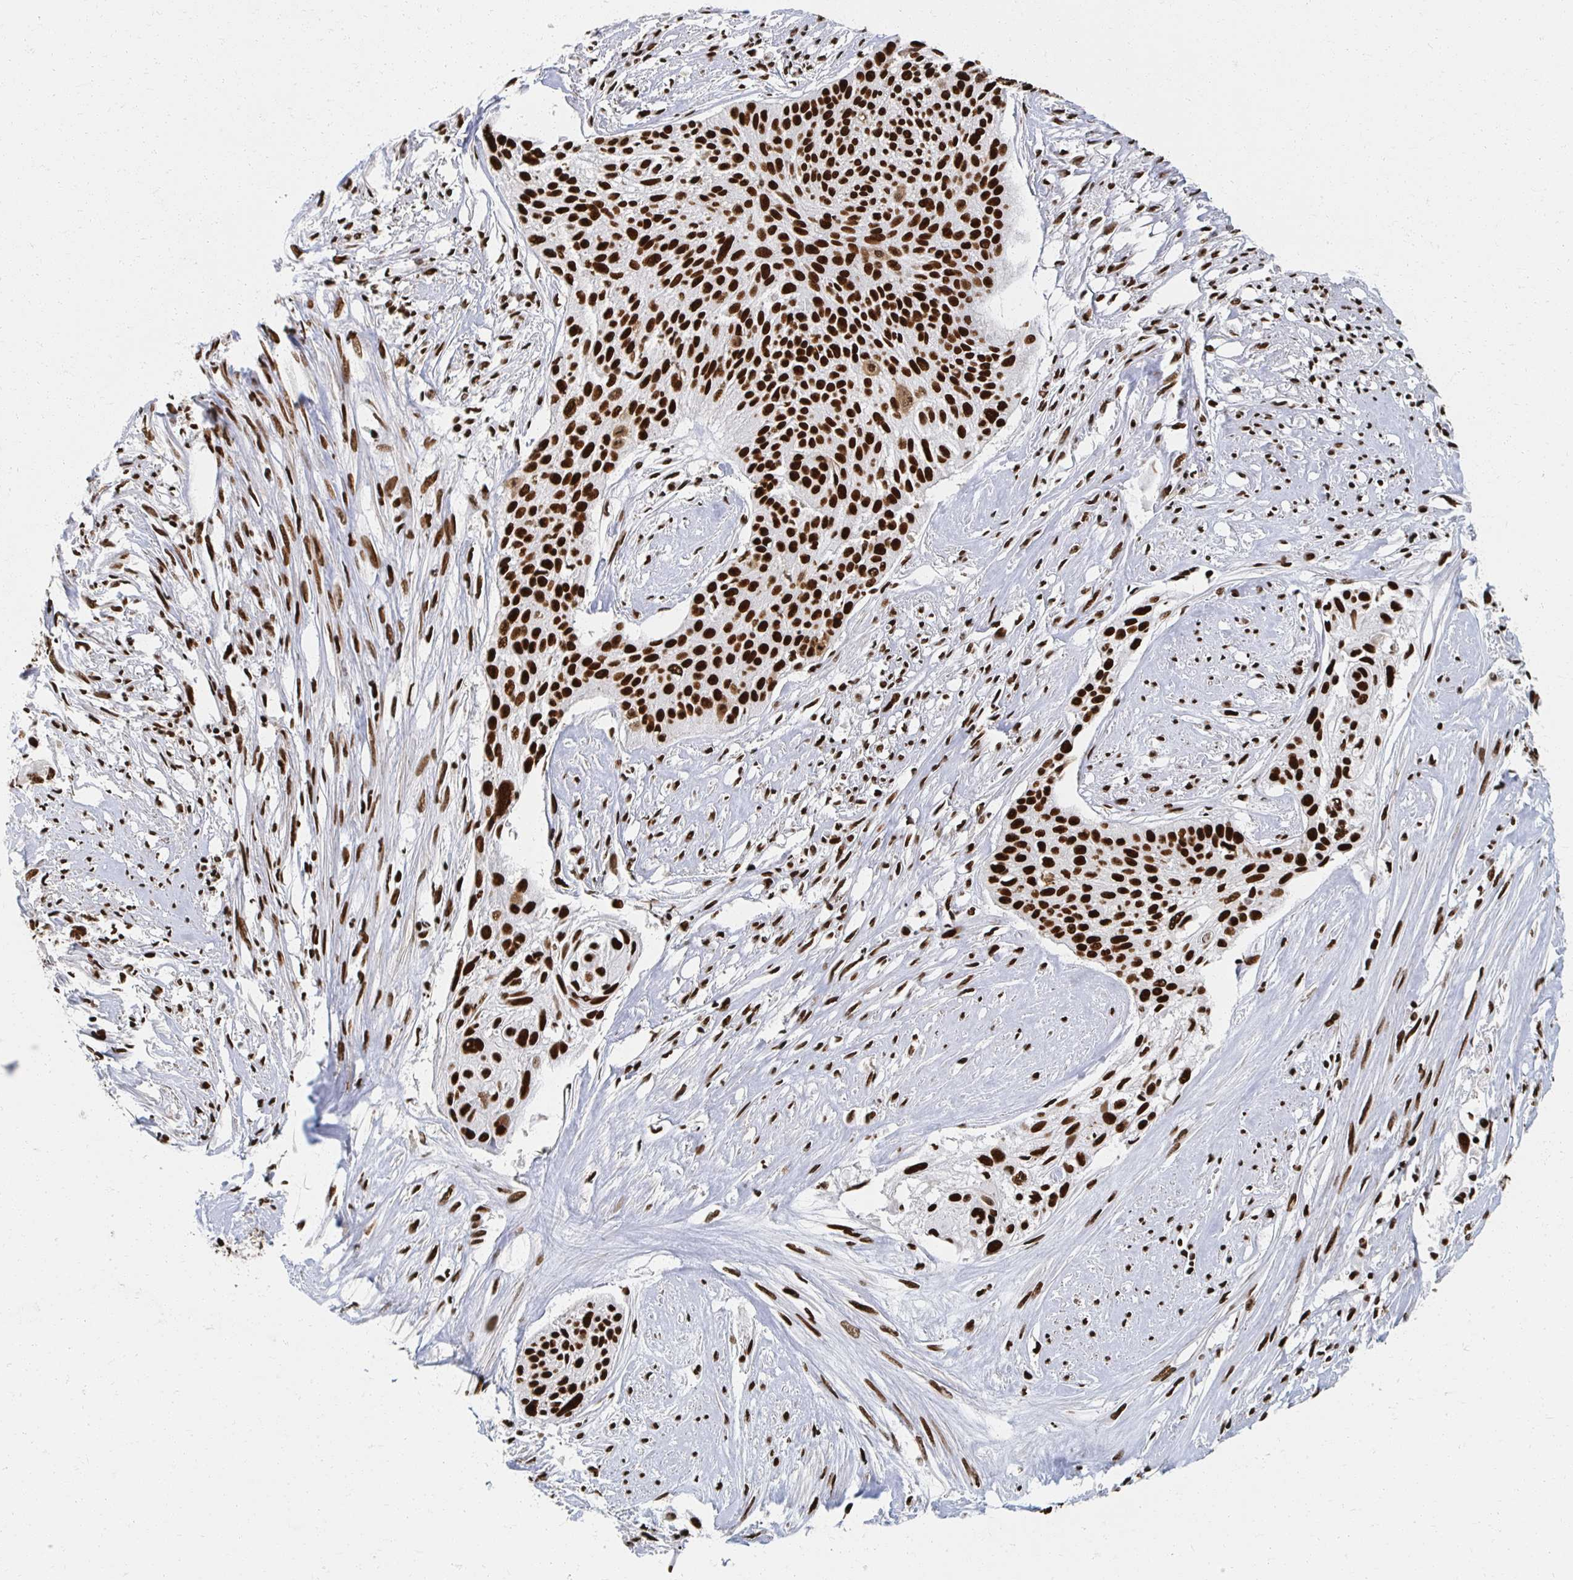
{"staining": {"intensity": "strong", "quantity": ">75%", "location": "nuclear"}, "tissue": "cervical cancer", "cell_type": "Tumor cells", "image_type": "cancer", "snomed": [{"axis": "morphology", "description": "Squamous cell carcinoma, NOS"}, {"axis": "topography", "description": "Cervix"}], "caption": "Squamous cell carcinoma (cervical) stained for a protein shows strong nuclear positivity in tumor cells.", "gene": "RBBP7", "patient": {"sex": "female", "age": 49}}